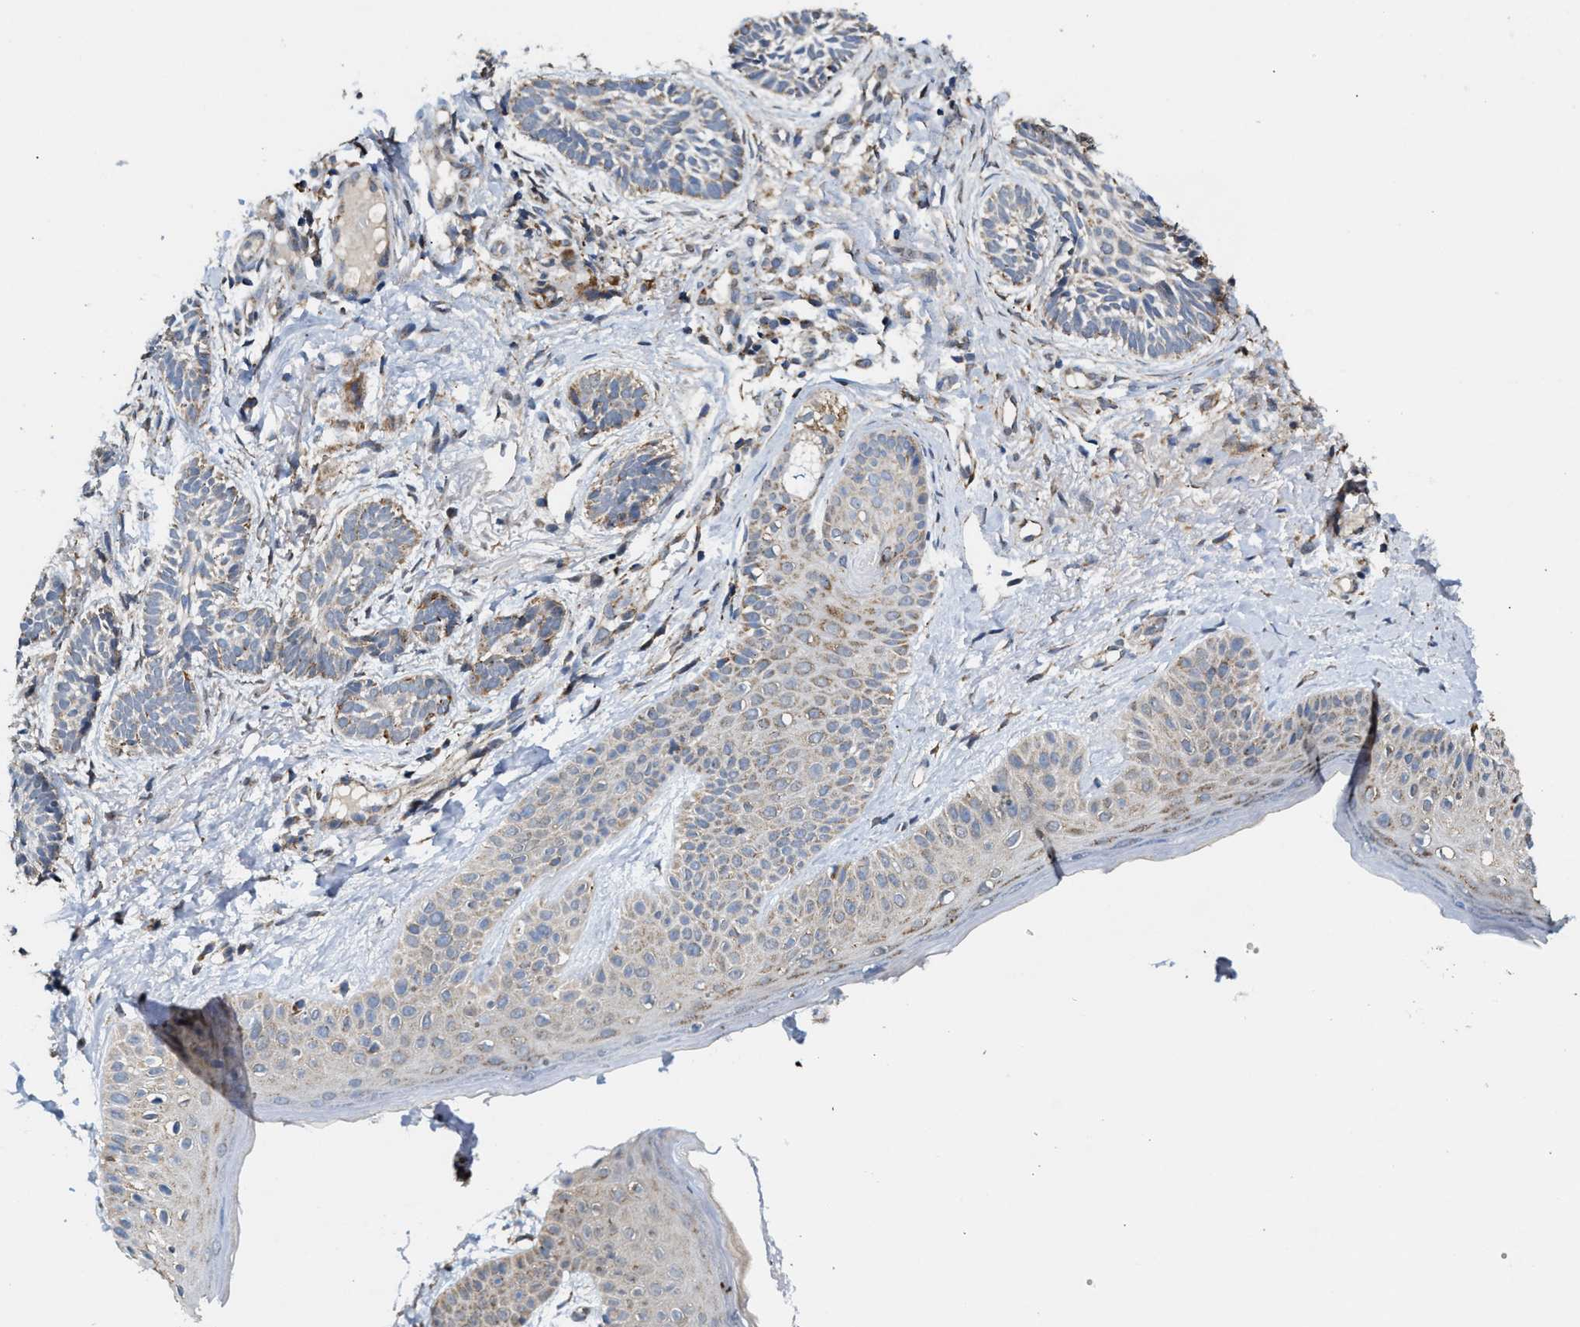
{"staining": {"intensity": "weak", "quantity": "<25%", "location": "cytoplasmic/membranous"}, "tissue": "skin cancer", "cell_type": "Tumor cells", "image_type": "cancer", "snomed": [{"axis": "morphology", "description": "Normal tissue, NOS"}, {"axis": "morphology", "description": "Basal cell carcinoma"}, {"axis": "topography", "description": "Skin"}], "caption": "Micrograph shows no protein positivity in tumor cells of skin cancer (basal cell carcinoma) tissue. (IHC, brightfield microscopy, high magnification).", "gene": "TACO1", "patient": {"sex": "male", "age": 63}}